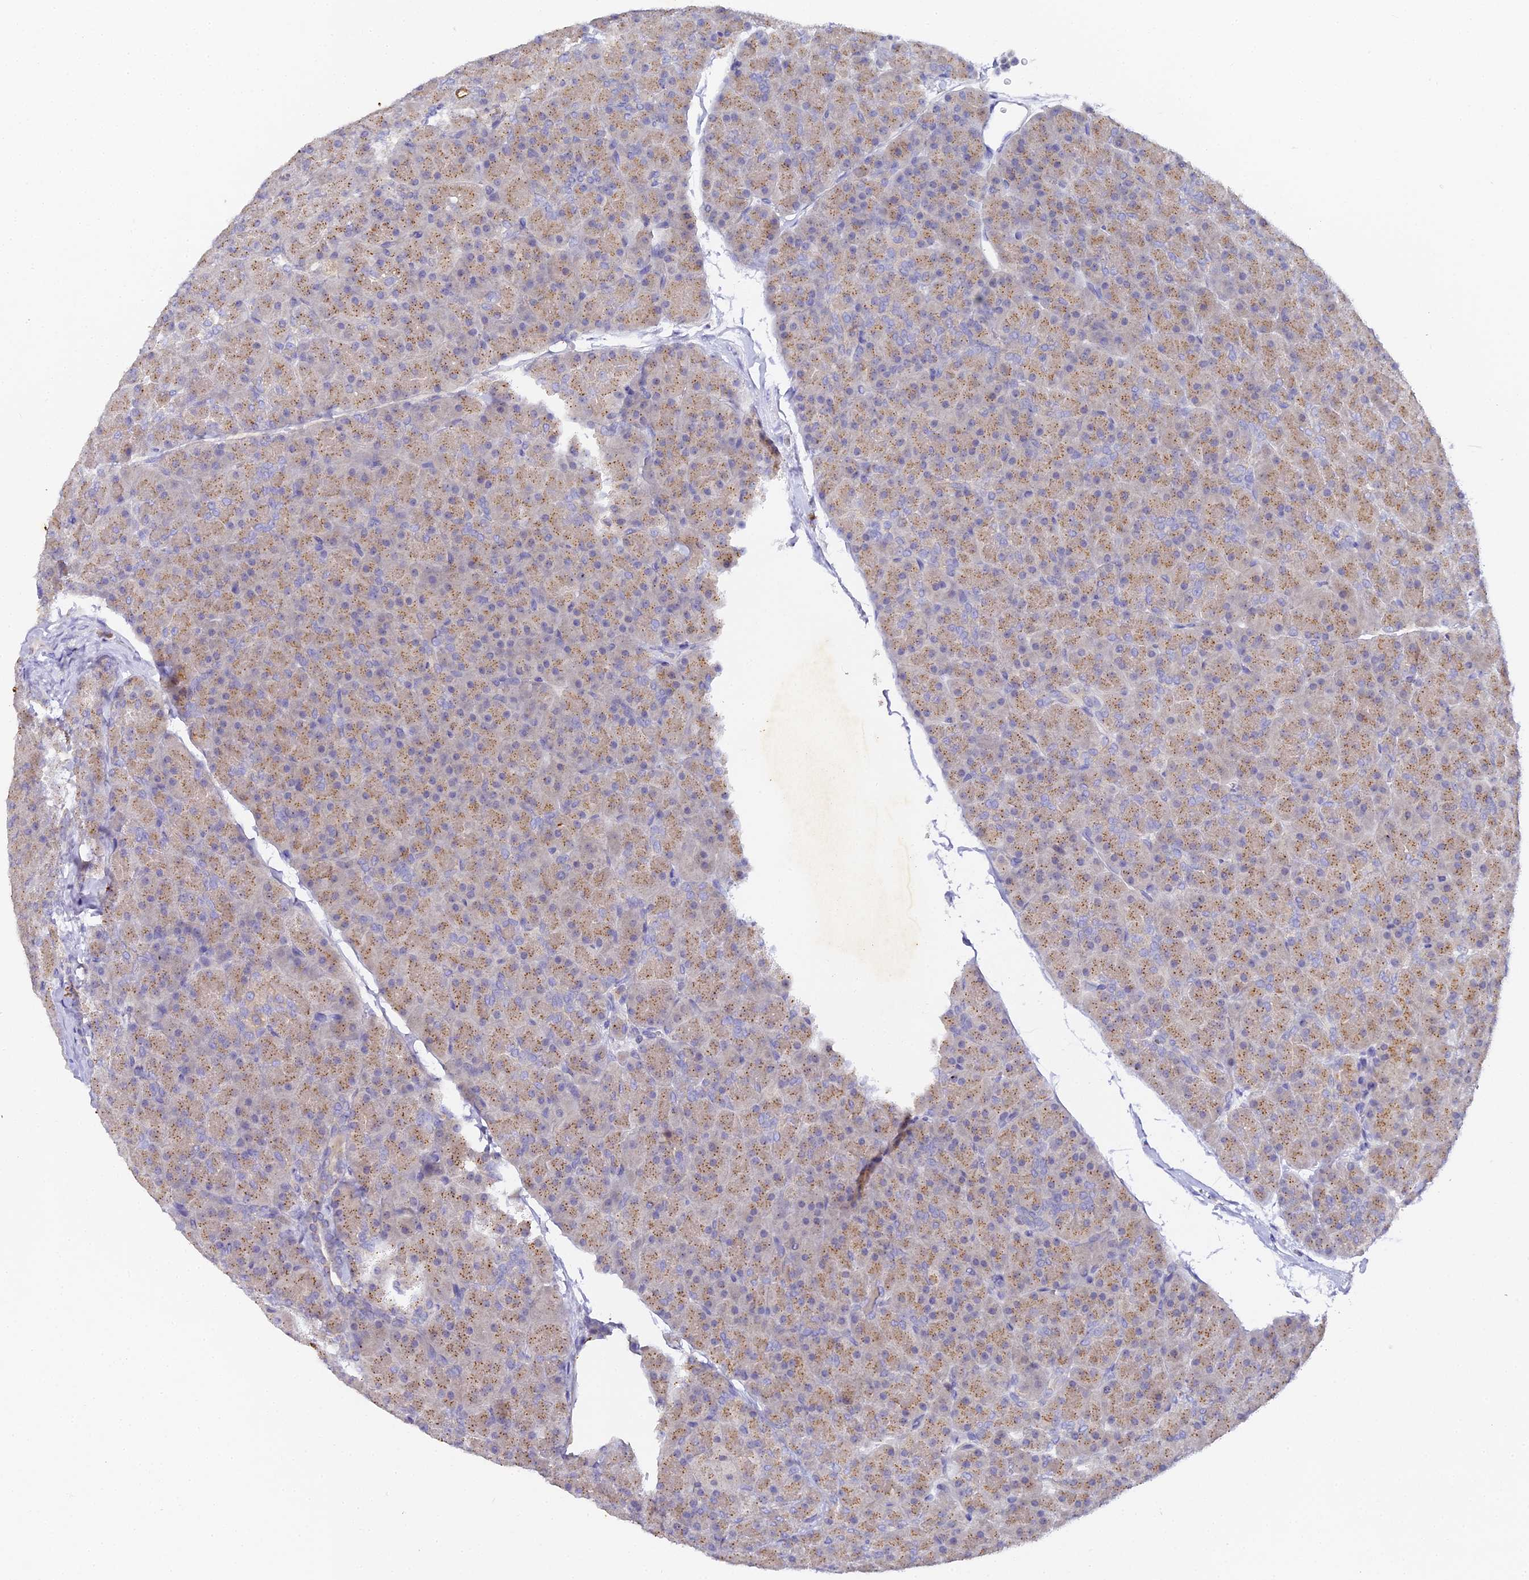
{"staining": {"intensity": "strong", "quantity": "25%-75%", "location": "cytoplasmic/membranous"}, "tissue": "pancreas", "cell_type": "Exocrine glandular cells", "image_type": "normal", "snomed": [{"axis": "morphology", "description": "Normal tissue, NOS"}, {"axis": "topography", "description": "Pancreas"}], "caption": "Immunohistochemistry (IHC) photomicrograph of unremarkable pancreas: pancreas stained using IHC exhibits high levels of strong protein expression localized specifically in the cytoplasmic/membranous of exocrine glandular cells, appearing as a cytoplasmic/membranous brown color.", "gene": "DONSON", "patient": {"sex": "male", "age": 36}}